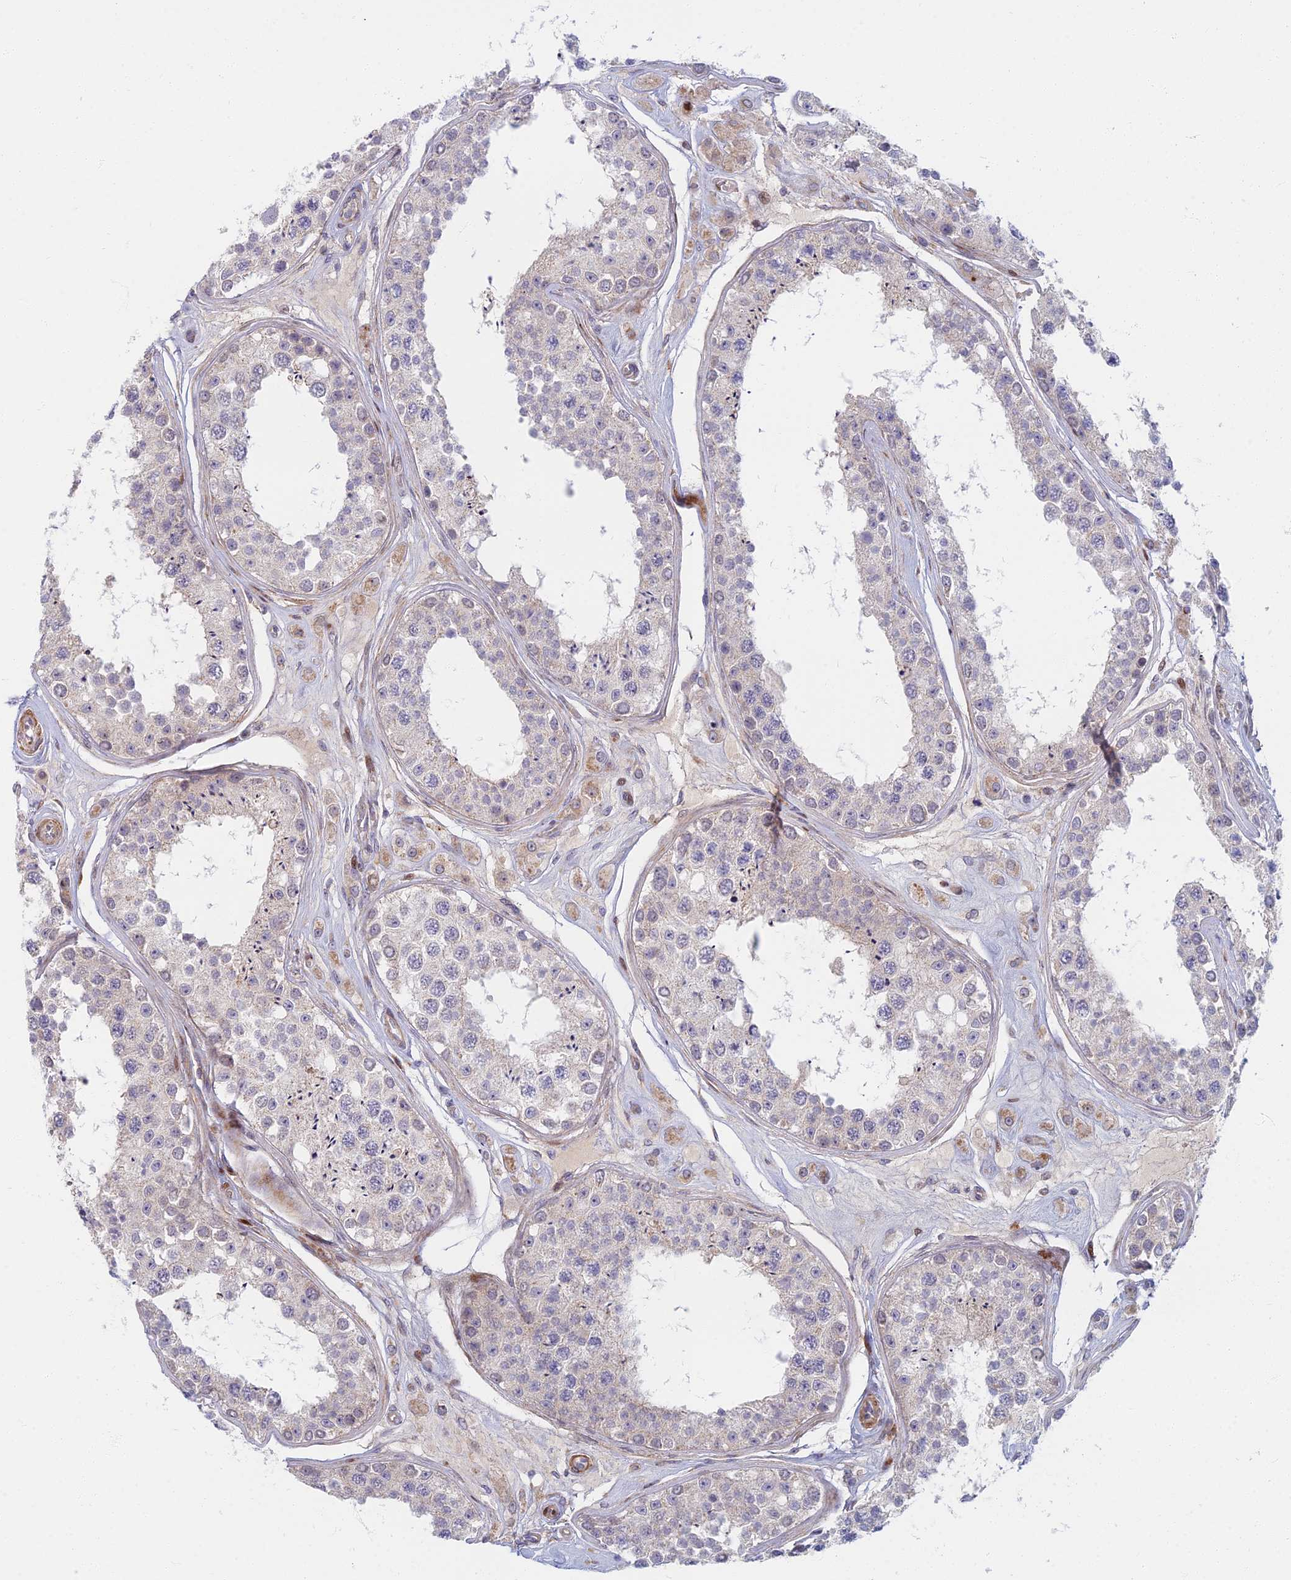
{"staining": {"intensity": "negative", "quantity": "none", "location": "none"}, "tissue": "testis", "cell_type": "Cells in seminiferous ducts", "image_type": "normal", "snomed": [{"axis": "morphology", "description": "Normal tissue, NOS"}, {"axis": "topography", "description": "Testis"}], "caption": "Immunohistochemistry (IHC) photomicrograph of normal testis stained for a protein (brown), which shows no staining in cells in seminiferous ducts.", "gene": "C15orf40", "patient": {"sex": "male", "age": 25}}